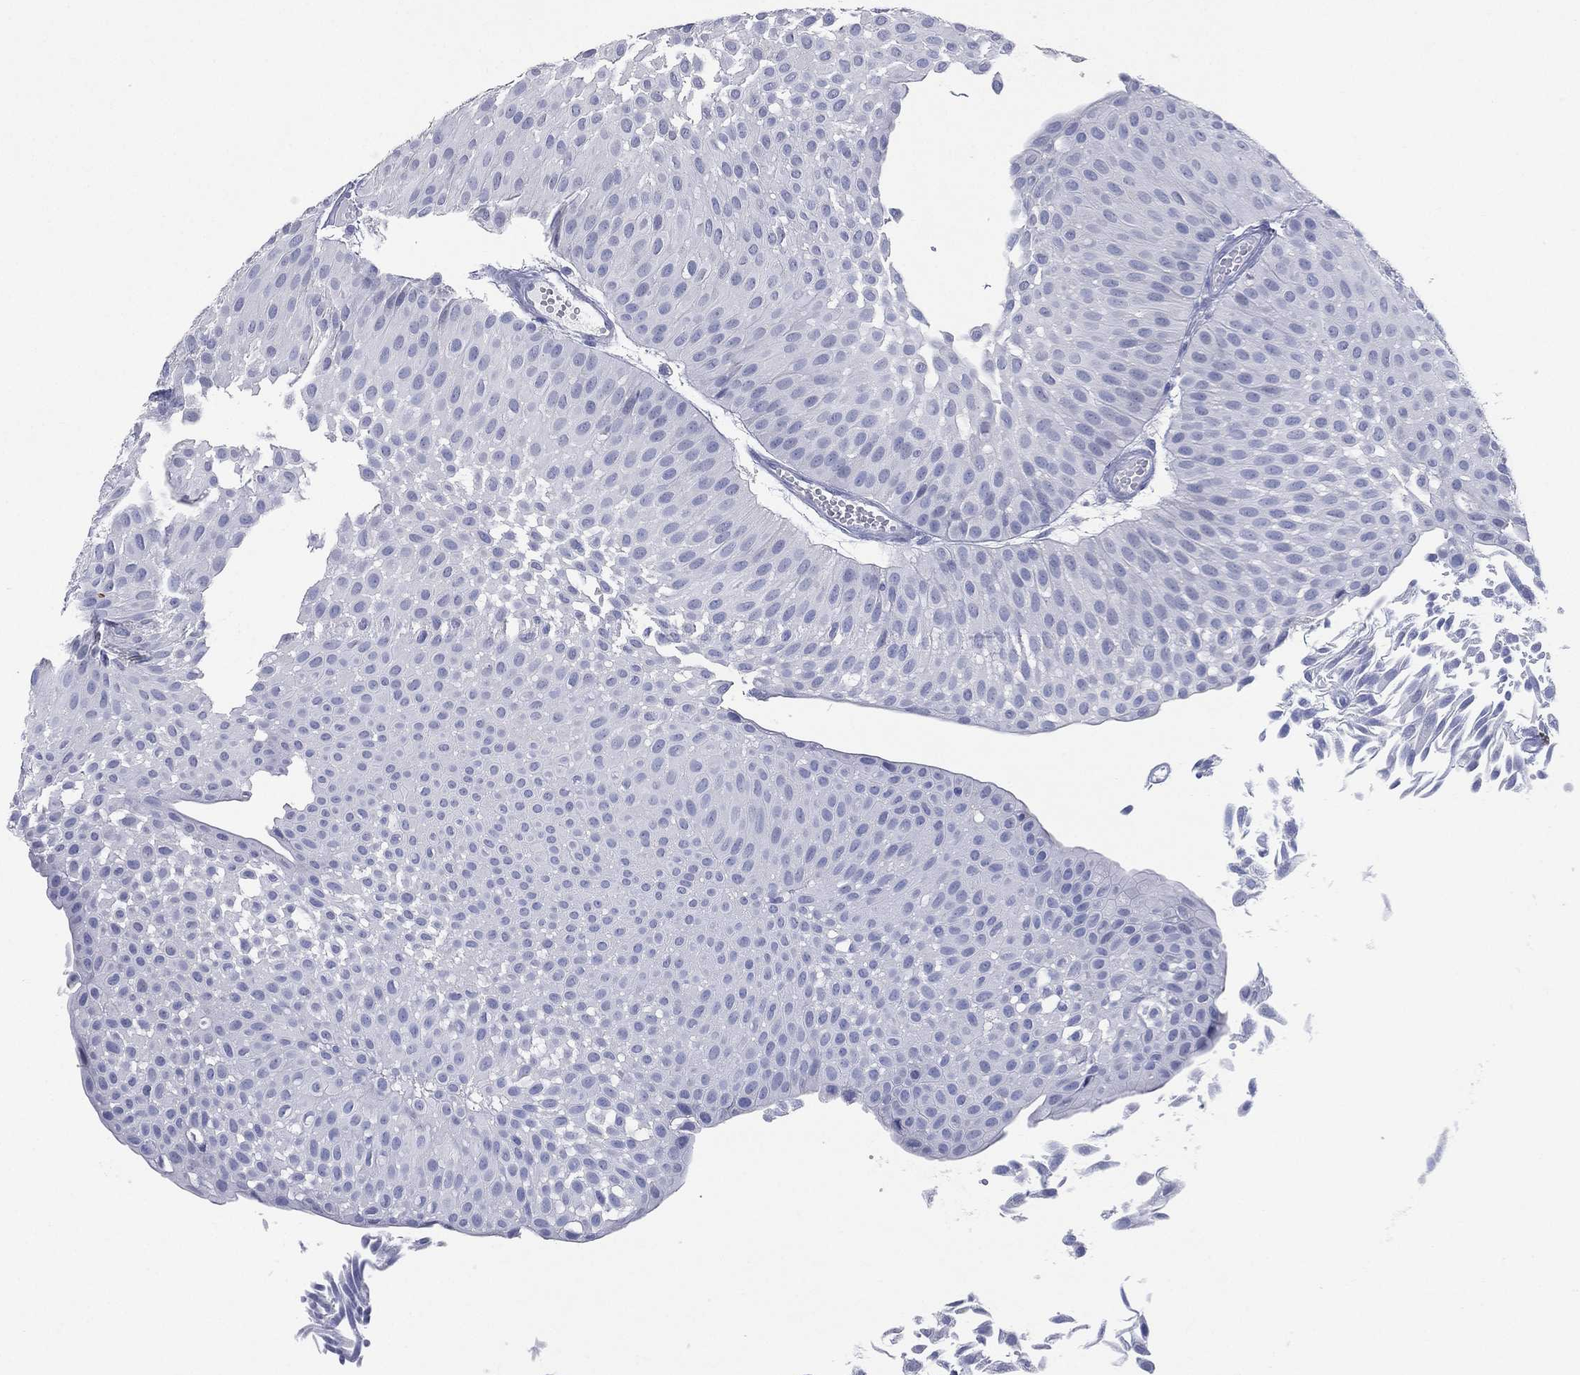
{"staining": {"intensity": "negative", "quantity": "none", "location": "none"}, "tissue": "urothelial cancer", "cell_type": "Tumor cells", "image_type": "cancer", "snomed": [{"axis": "morphology", "description": "Urothelial carcinoma, Low grade"}, {"axis": "topography", "description": "Urinary bladder"}], "caption": "IHC of low-grade urothelial carcinoma displays no expression in tumor cells.", "gene": "KRT35", "patient": {"sex": "male", "age": 64}}